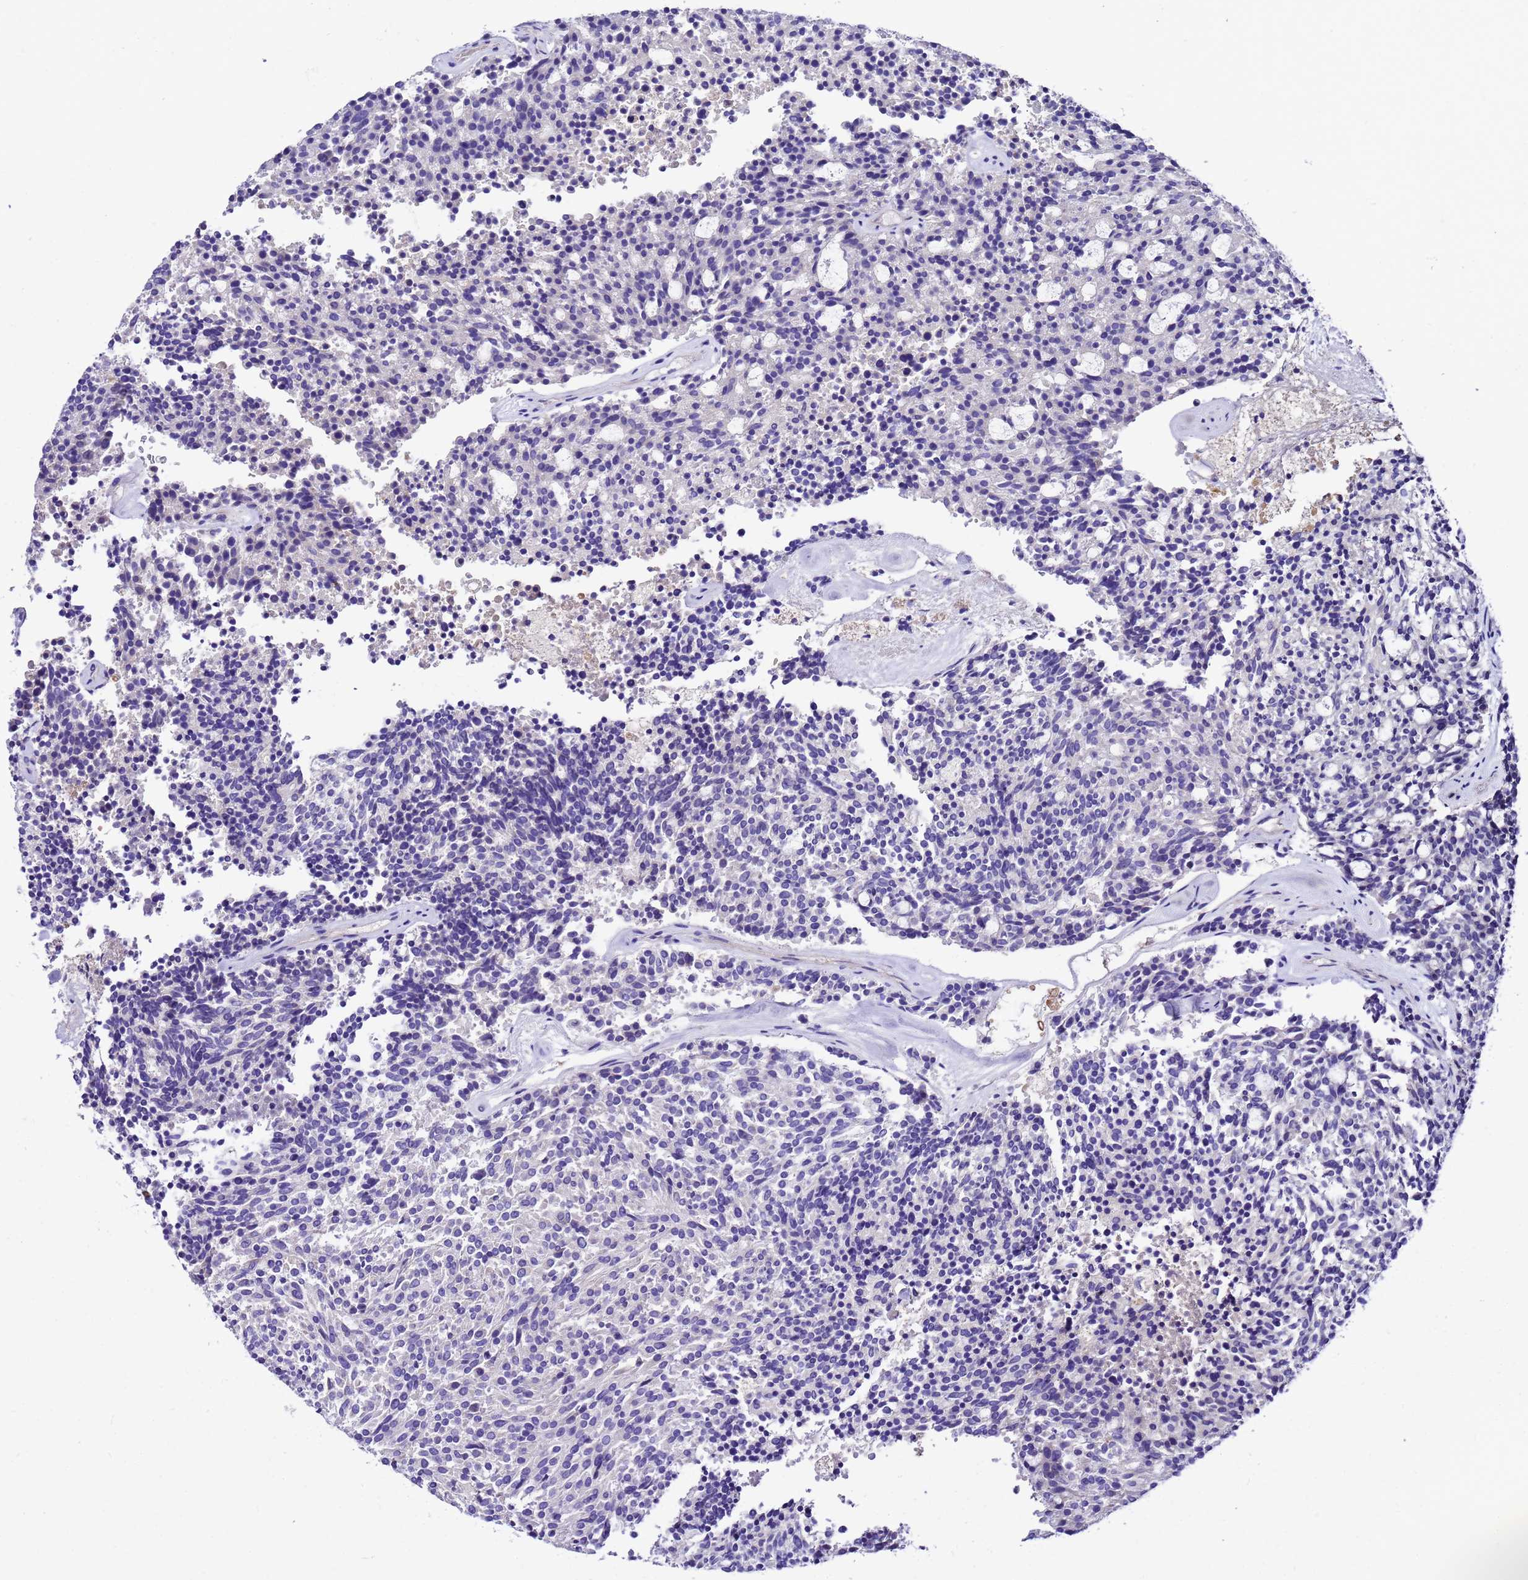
{"staining": {"intensity": "negative", "quantity": "none", "location": "none"}, "tissue": "carcinoid", "cell_type": "Tumor cells", "image_type": "cancer", "snomed": [{"axis": "morphology", "description": "Carcinoid, malignant, NOS"}, {"axis": "topography", "description": "Pancreas"}], "caption": "This is an IHC micrograph of human malignant carcinoid. There is no positivity in tumor cells.", "gene": "UGT2A1", "patient": {"sex": "female", "age": 54}}